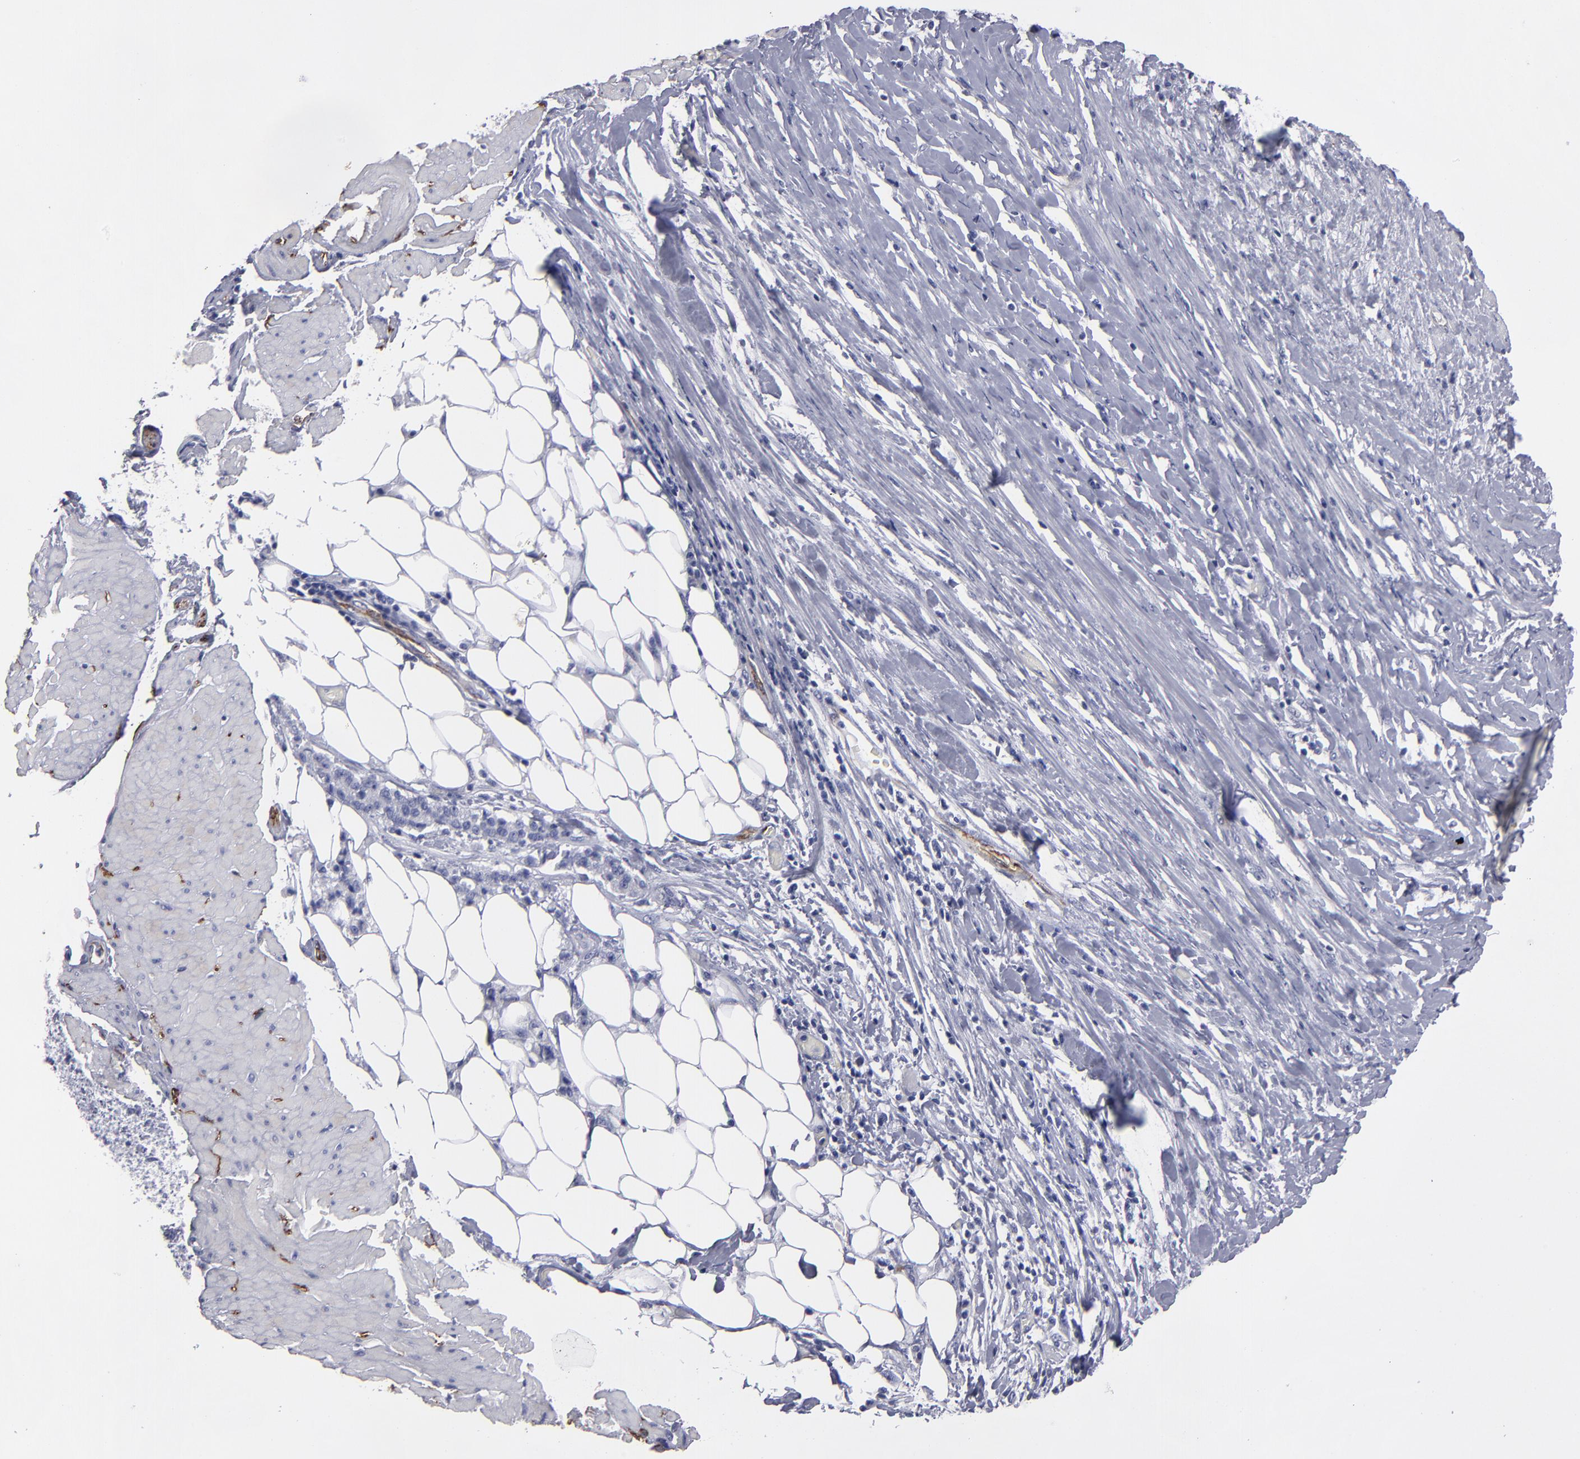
{"staining": {"intensity": "negative", "quantity": "none", "location": "none"}, "tissue": "stomach cancer", "cell_type": "Tumor cells", "image_type": "cancer", "snomed": [{"axis": "morphology", "description": "Adenocarcinoma, NOS"}, {"axis": "topography", "description": "Stomach, lower"}], "caption": "Human adenocarcinoma (stomach) stained for a protein using immunohistochemistry (IHC) reveals no positivity in tumor cells.", "gene": "CADM3", "patient": {"sex": "male", "age": 88}}